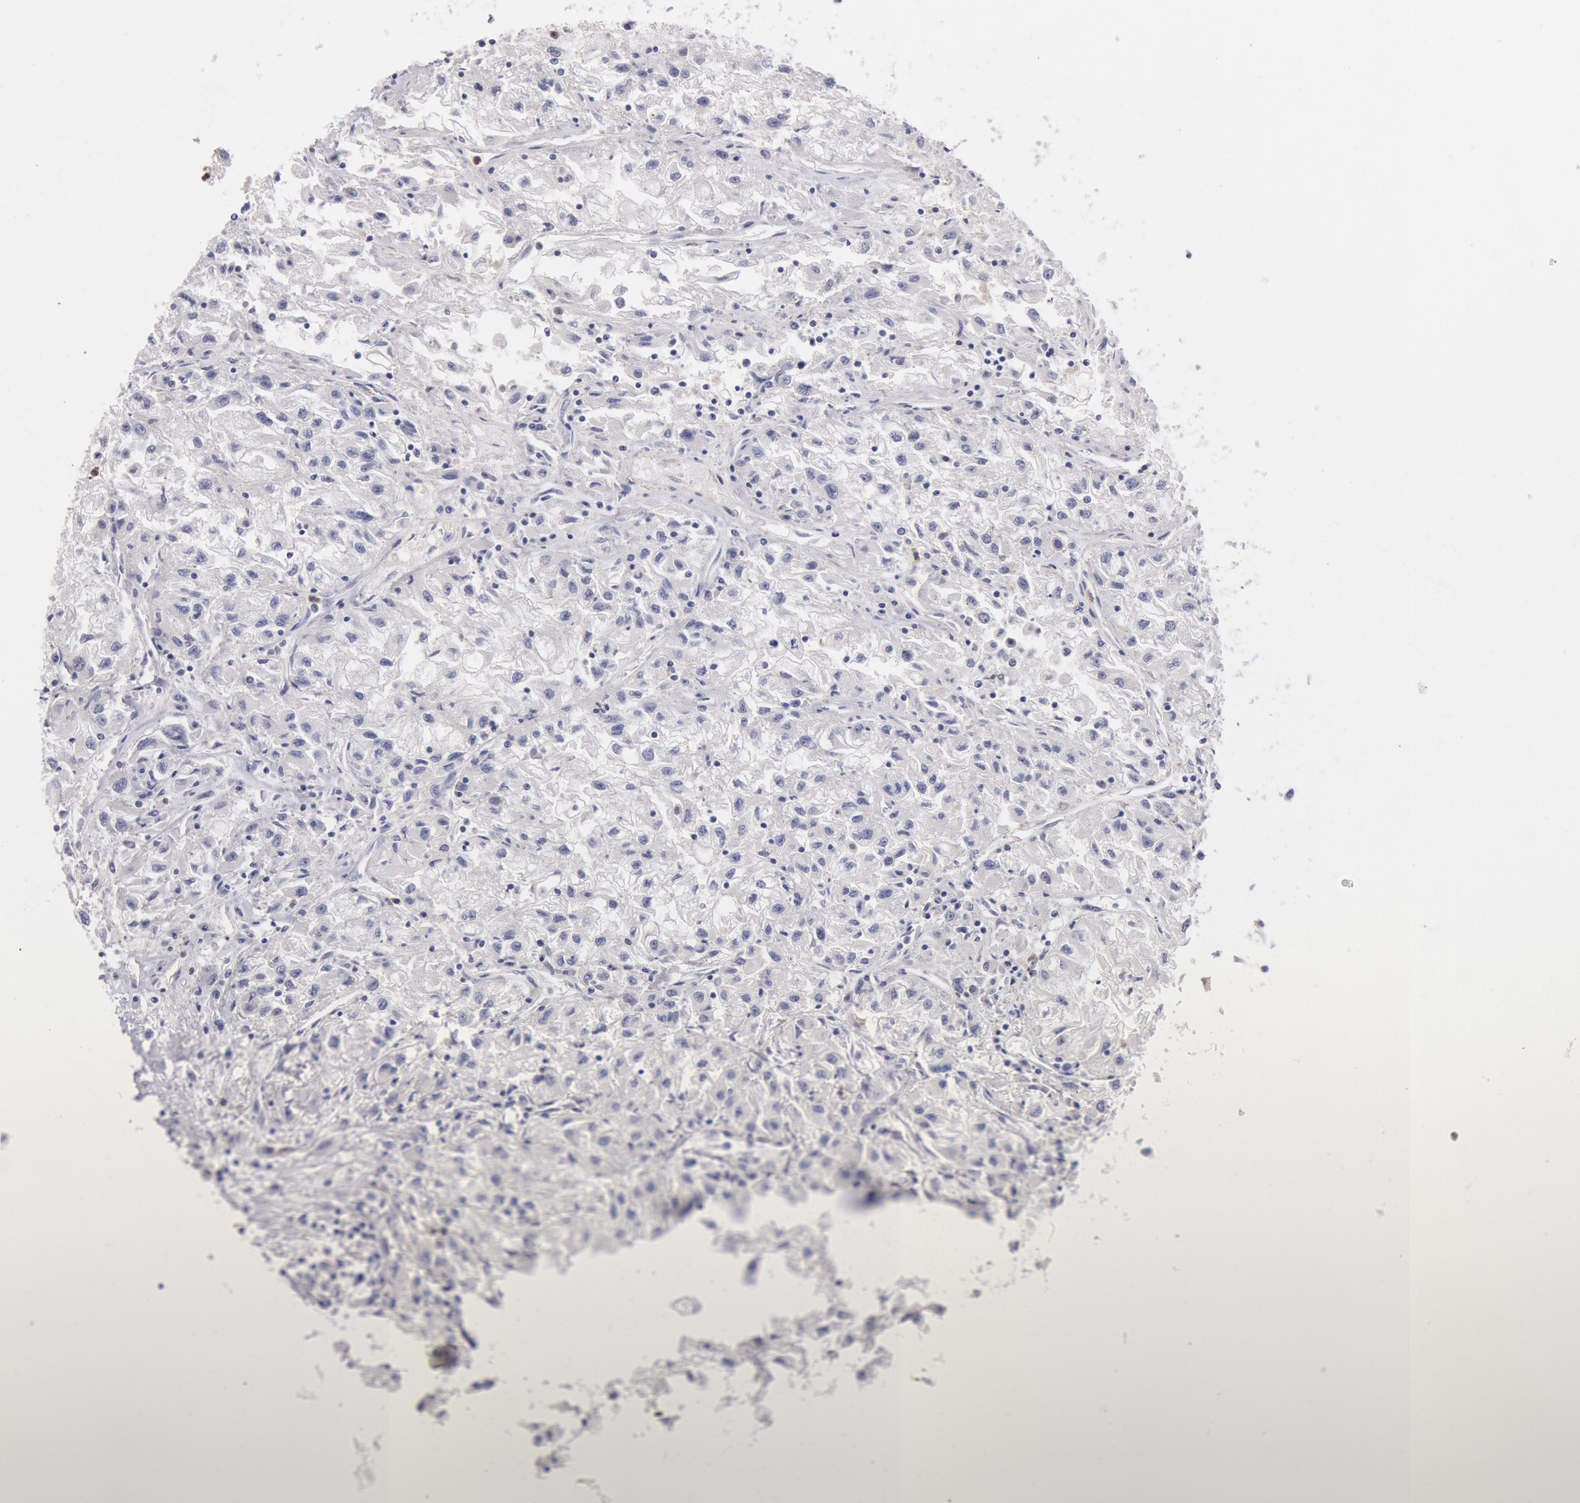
{"staining": {"intensity": "negative", "quantity": "none", "location": "none"}, "tissue": "renal cancer", "cell_type": "Tumor cells", "image_type": "cancer", "snomed": [{"axis": "morphology", "description": "Adenocarcinoma, NOS"}, {"axis": "topography", "description": "Kidney"}], "caption": "Tumor cells show no significant staining in adenocarcinoma (renal).", "gene": "TMED8", "patient": {"sex": "male", "age": 59}}